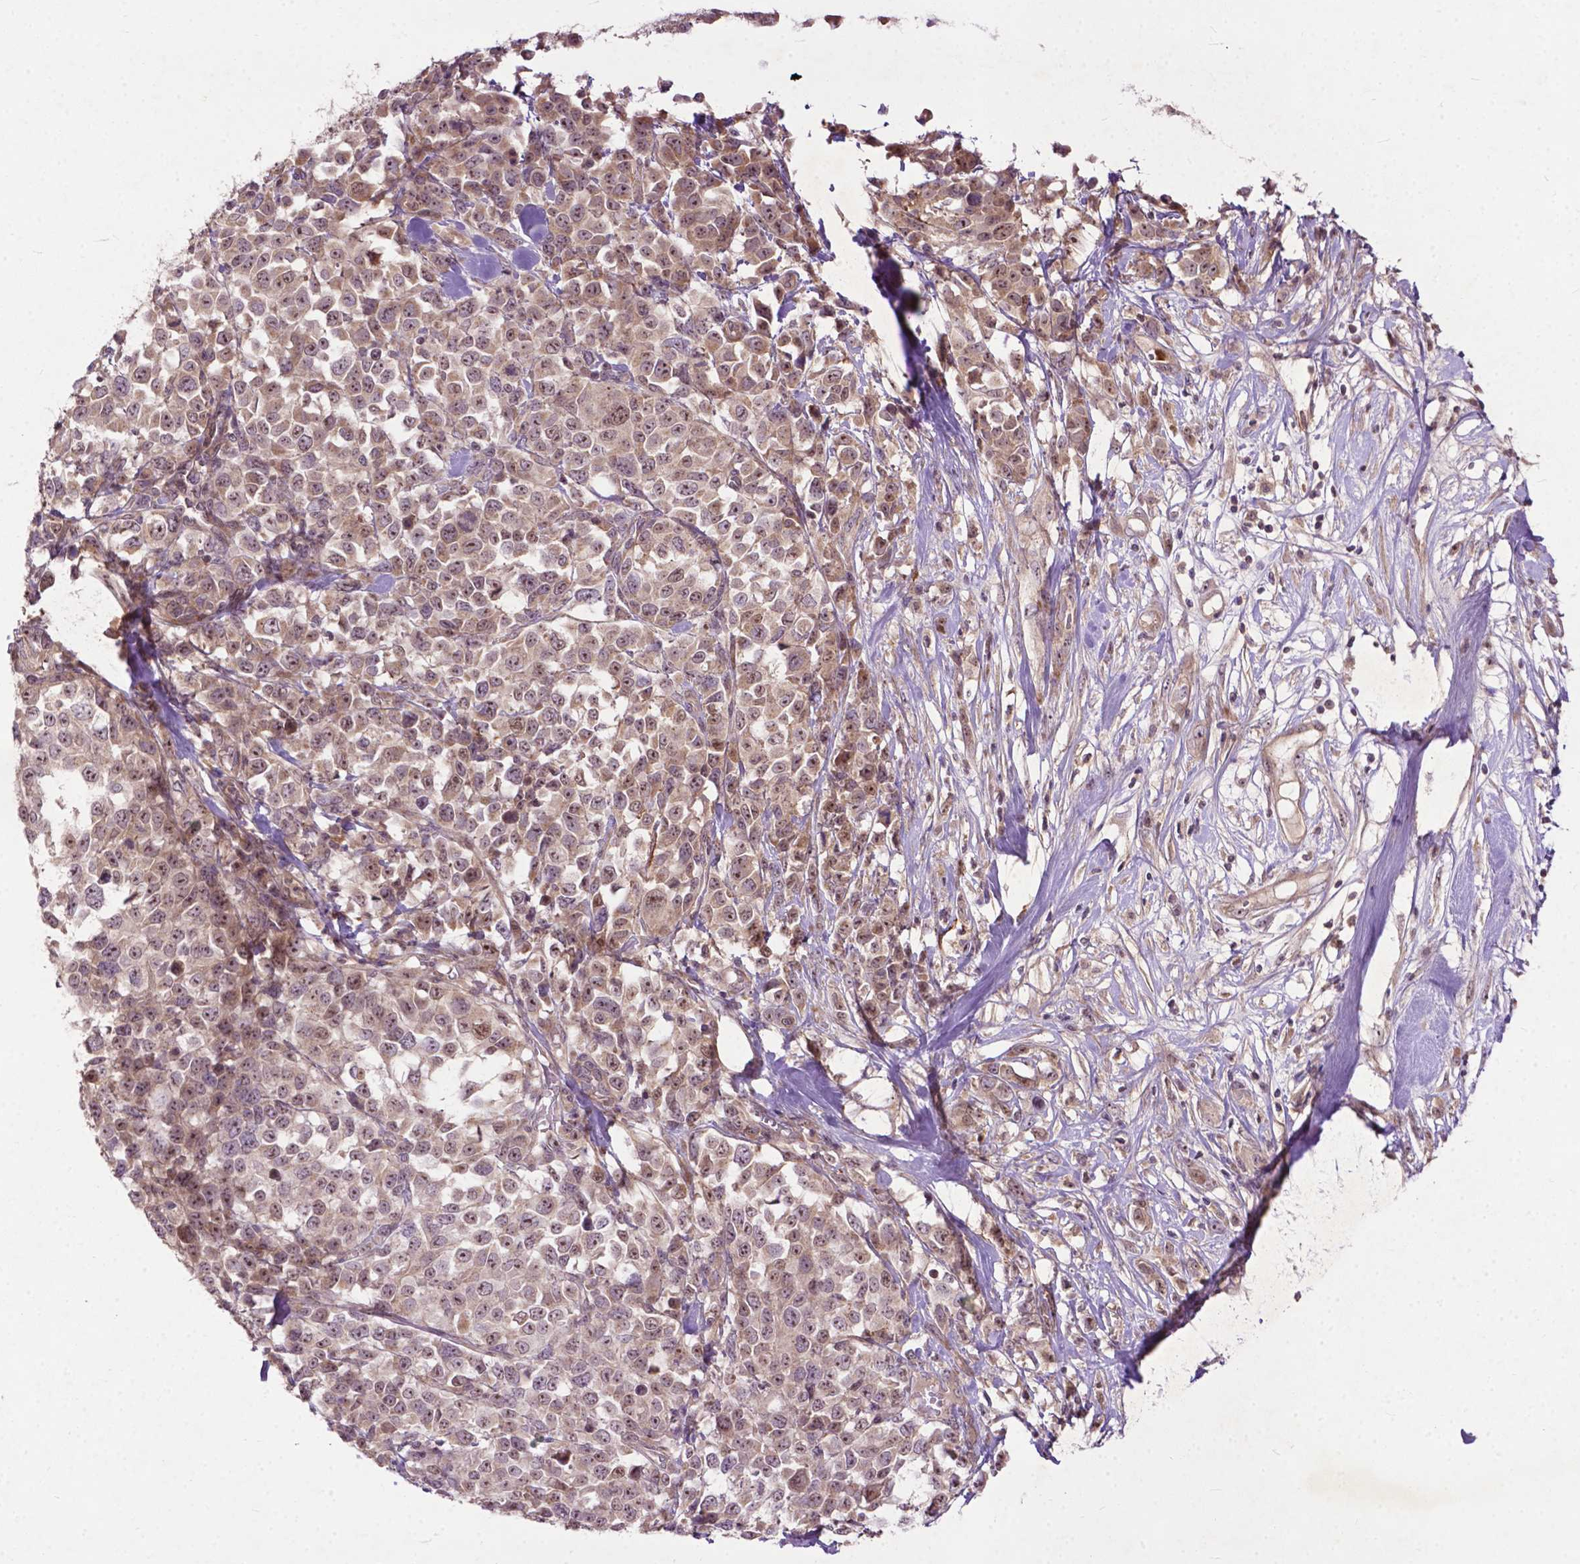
{"staining": {"intensity": "weak", "quantity": ">75%", "location": "nuclear"}, "tissue": "melanoma", "cell_type": "Tumor cells", "image_type": "cancer", "snomed": [{"axis": "morphology", "description": "Malignant melanoma, Metastatic site"}, {"axis": "topography", "description": "Skin"}], "caption": "A brown stain labels weak nuclear staining of a protein in human malignant melanoma (metastatic site) tumor cells.", "gene": "PARP3", "patient": {"sex": "male", "age": 84}}